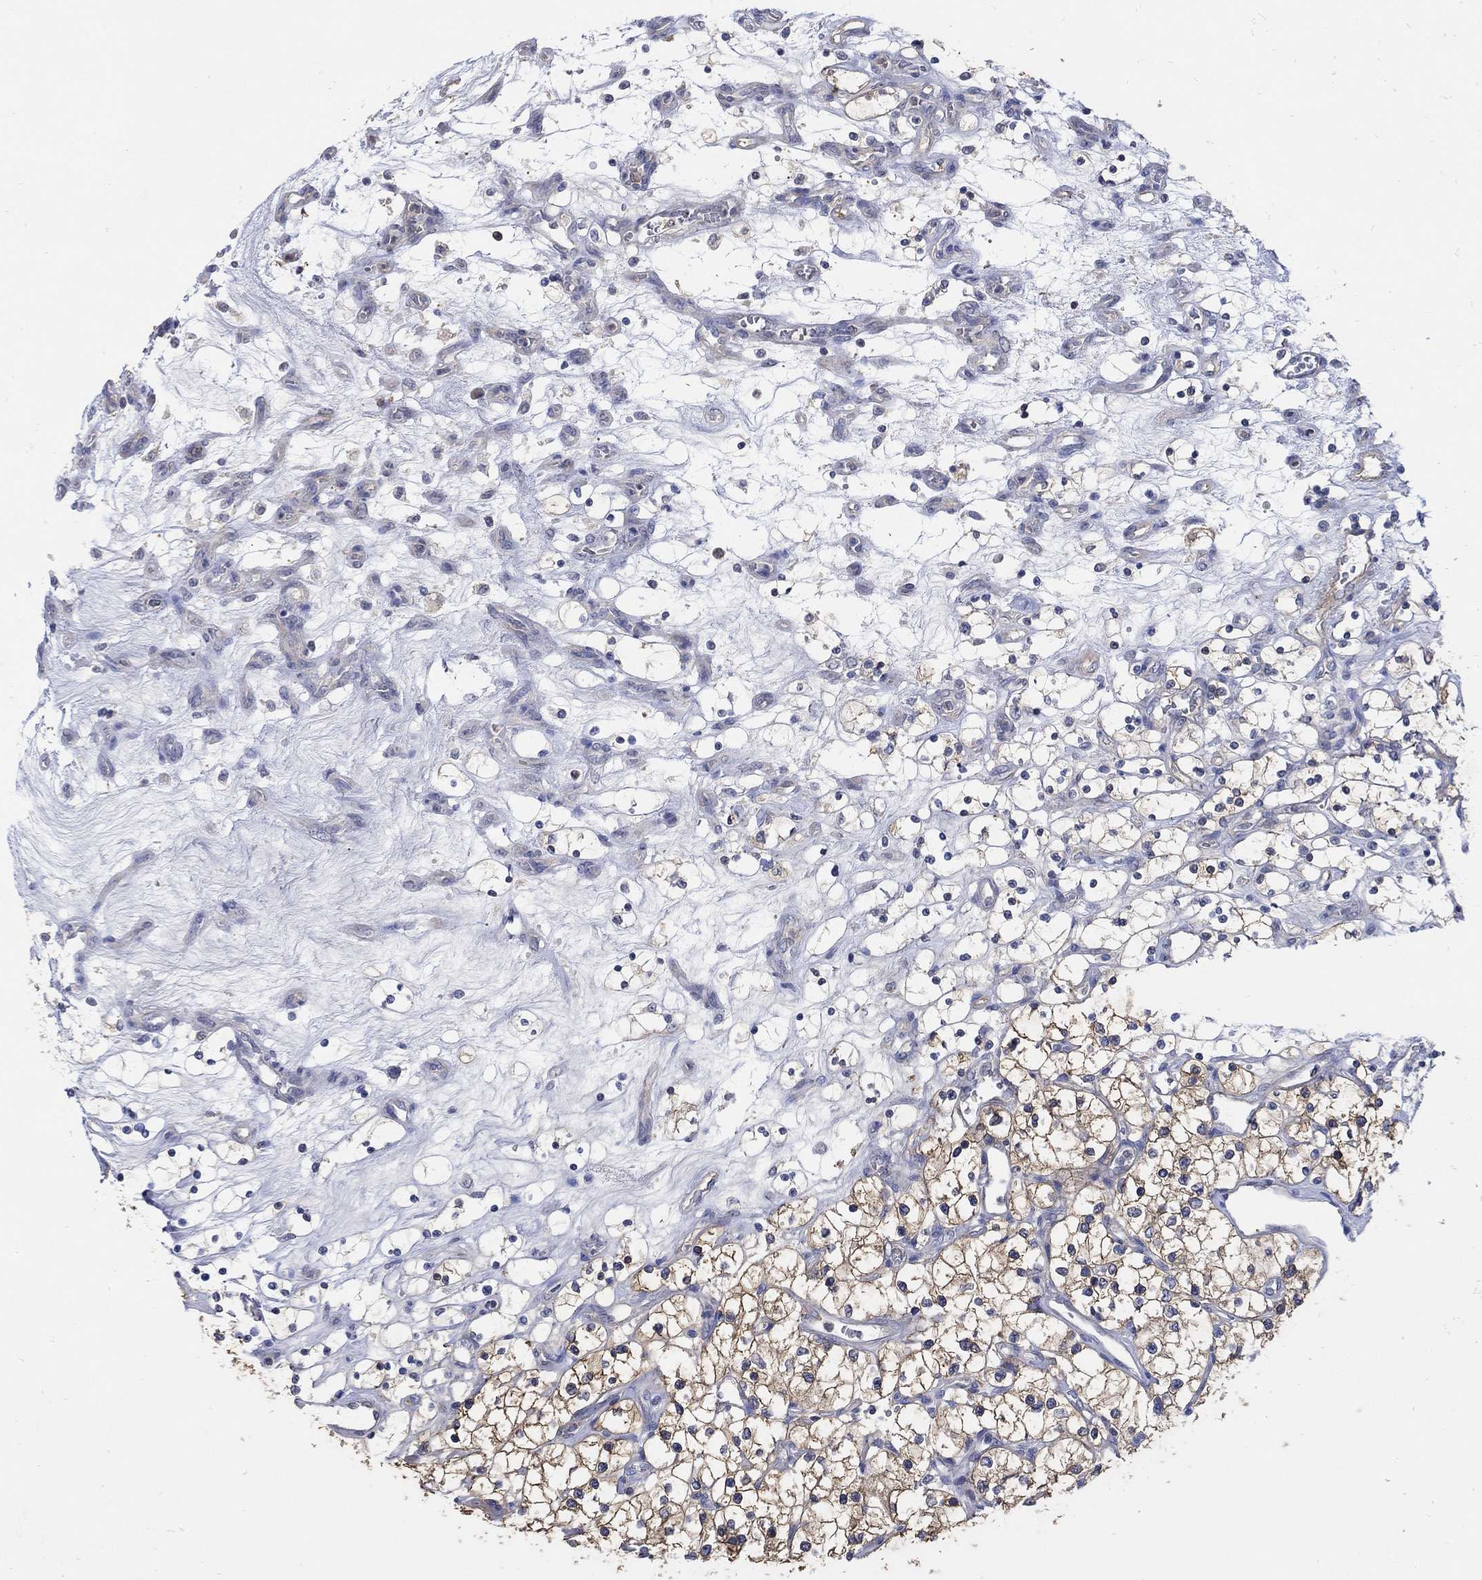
{"staining": {"intensity": "moderate", "quantity": "25%-75%", "location": "cytoplasmic/membranous"}, "tissue": "renal cancer", "cell_type": "Tumor cells", "image_type": "cancer", "snomed": [{"axis": "morphology", "description": "Adenocarcinoma, NOS"}, {"axis": "topography", "description": "Kidney"}], "caption": "Human adenocarcinoma (renal) stained with a brown dye demonstrates moderate cytoplasmic/membranous positive staining in approximately 25%-75% of tumor cells.", "gene": "TEKT3", "patient": {"sex": "female", "age": 69}}